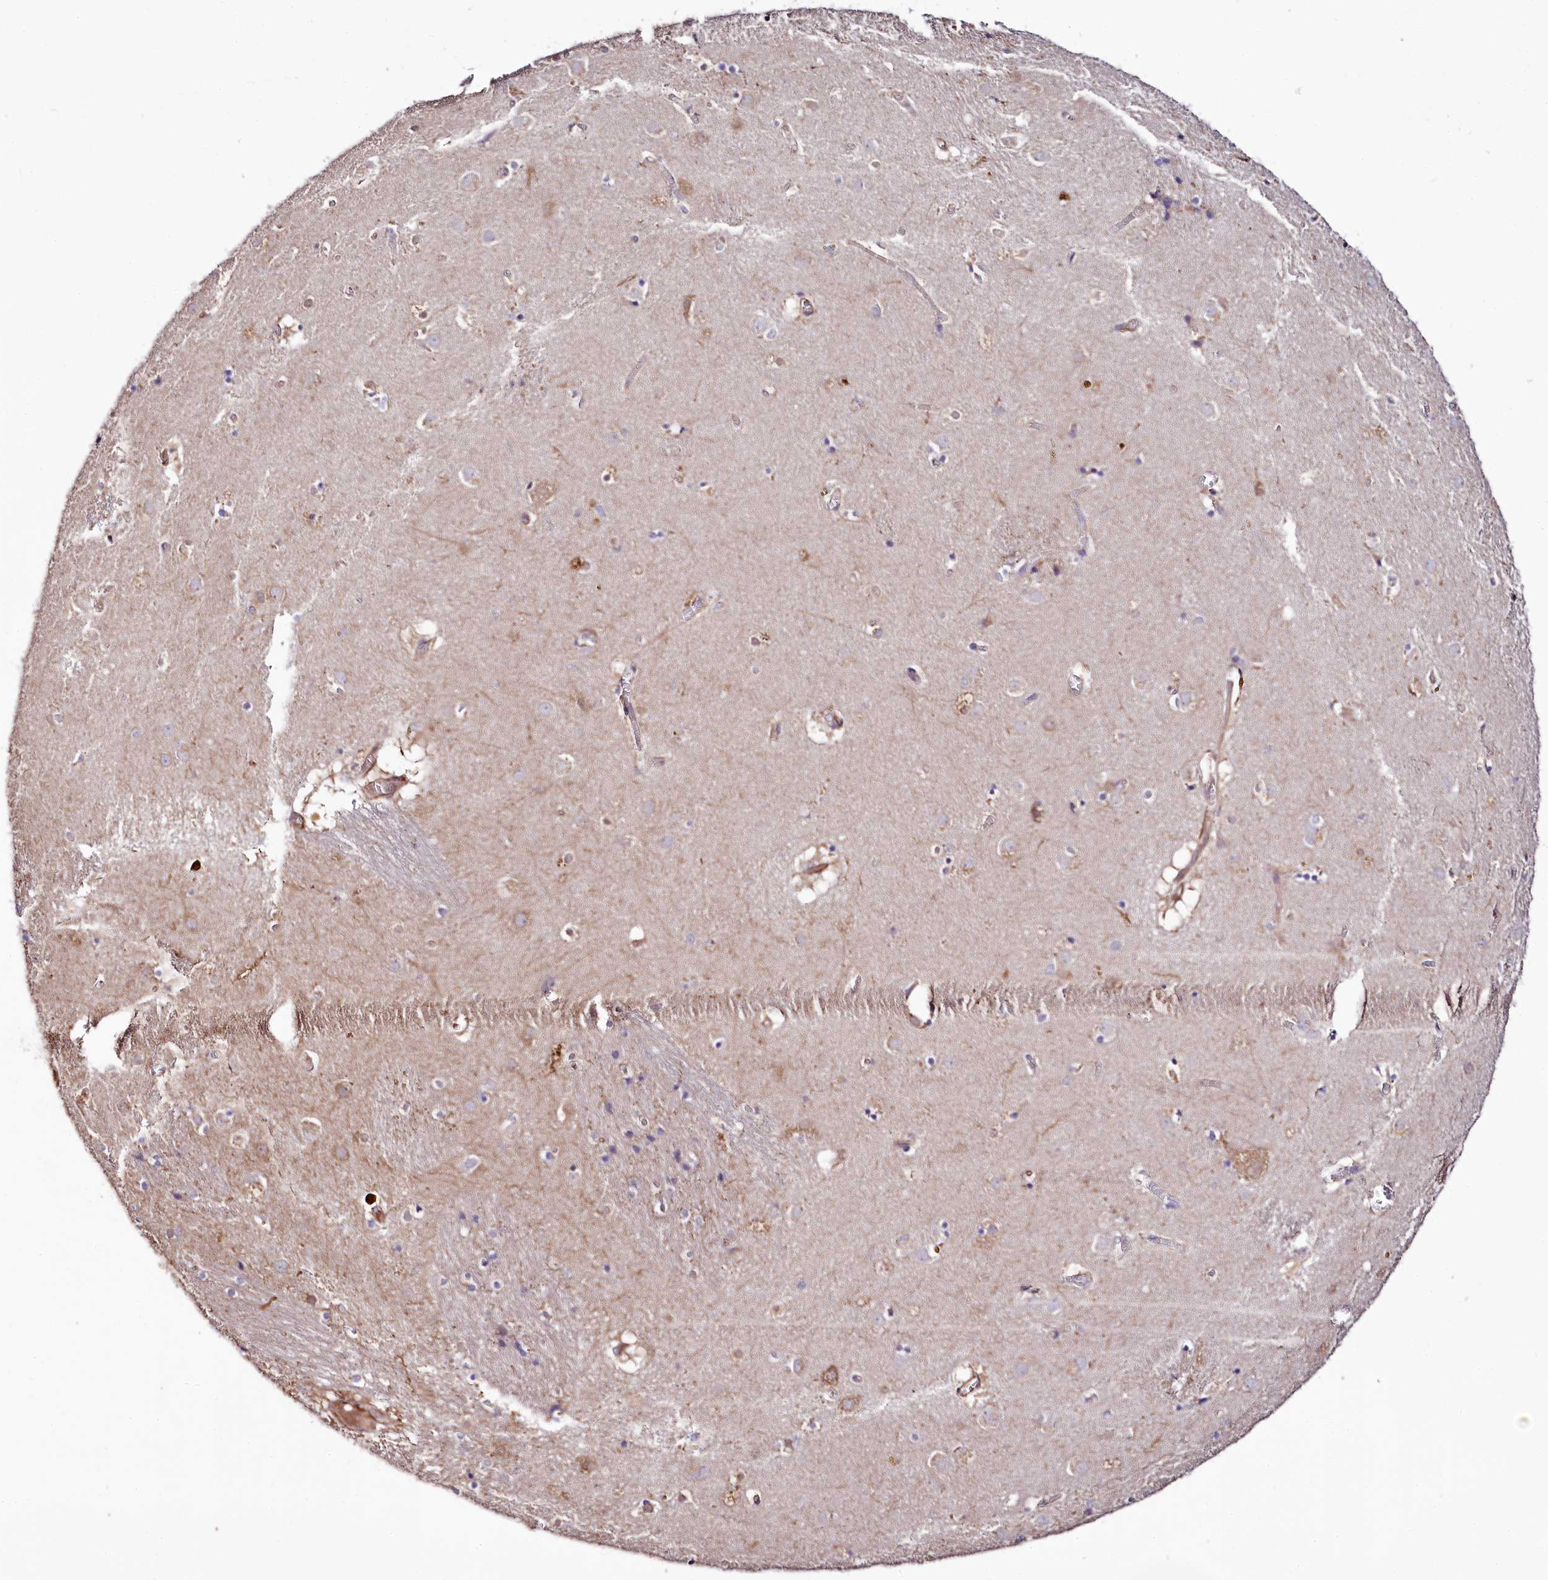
{"staining": {"intensity": "negative", "quantity": "none", "location": "none"}, "tissue": "caudate", "cell_type": "Glial cells", "image_type": "normal", "snomed": [{"axis": "morphology", "description": "Normal tissue, NOS"}, {"axis": "topography", "description": "Lateral ventricle wall"}], "caption": "Immunohistochemistry micrograph of unremarkable caudate: human caudate stained with DAB exhibits no significant protein positivity in glial cells. The staining is performed using DAB brown chromogen with nuclei counter-stained in using hematoxylin.", "gene": "TTC12", "patient": {"sex": "male", "age": 70}}